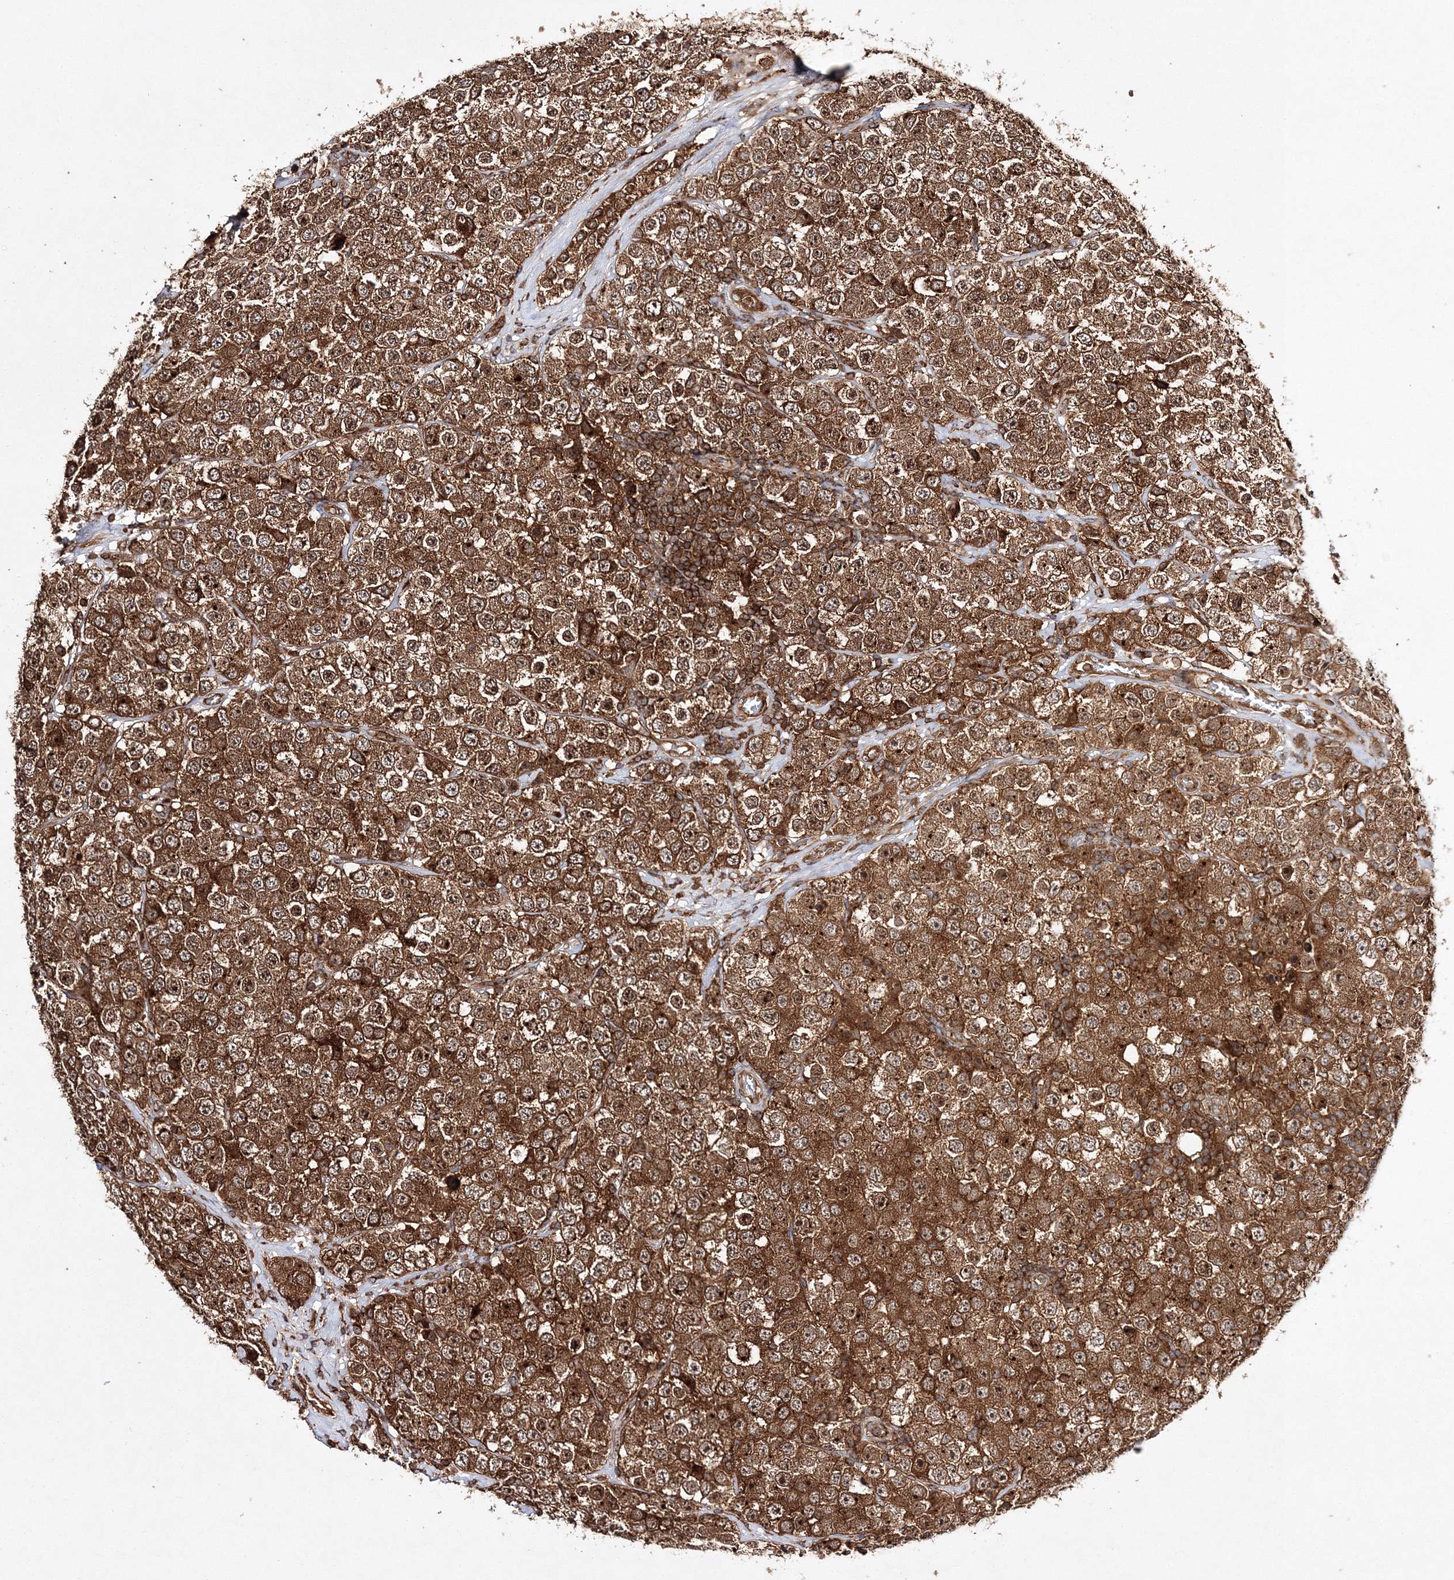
{"staining": {"intensity": "strong", "quantity": ">75%", "location": "cytoplasmic/membranous"}, "tissue": "testis cancer", "cell_type": "Tumor cells", "image_type": "cancer", "snomed": [{"axis": "morphology", "description": "Seminoma, NOS"}, {"axis": "topography", "description": "Testis"}], "caption": "A histopathology image of human testis cancer stained for a protein demonstrates strong cytoplasmic/membranous brown staining in tumor cells. (Stains: DAB in brown, nuclei in blue, Microscopy: brightfield microscopy at high magnification).", "gene": "WDR37", "patient": {"sex": "male", "age": 28}}